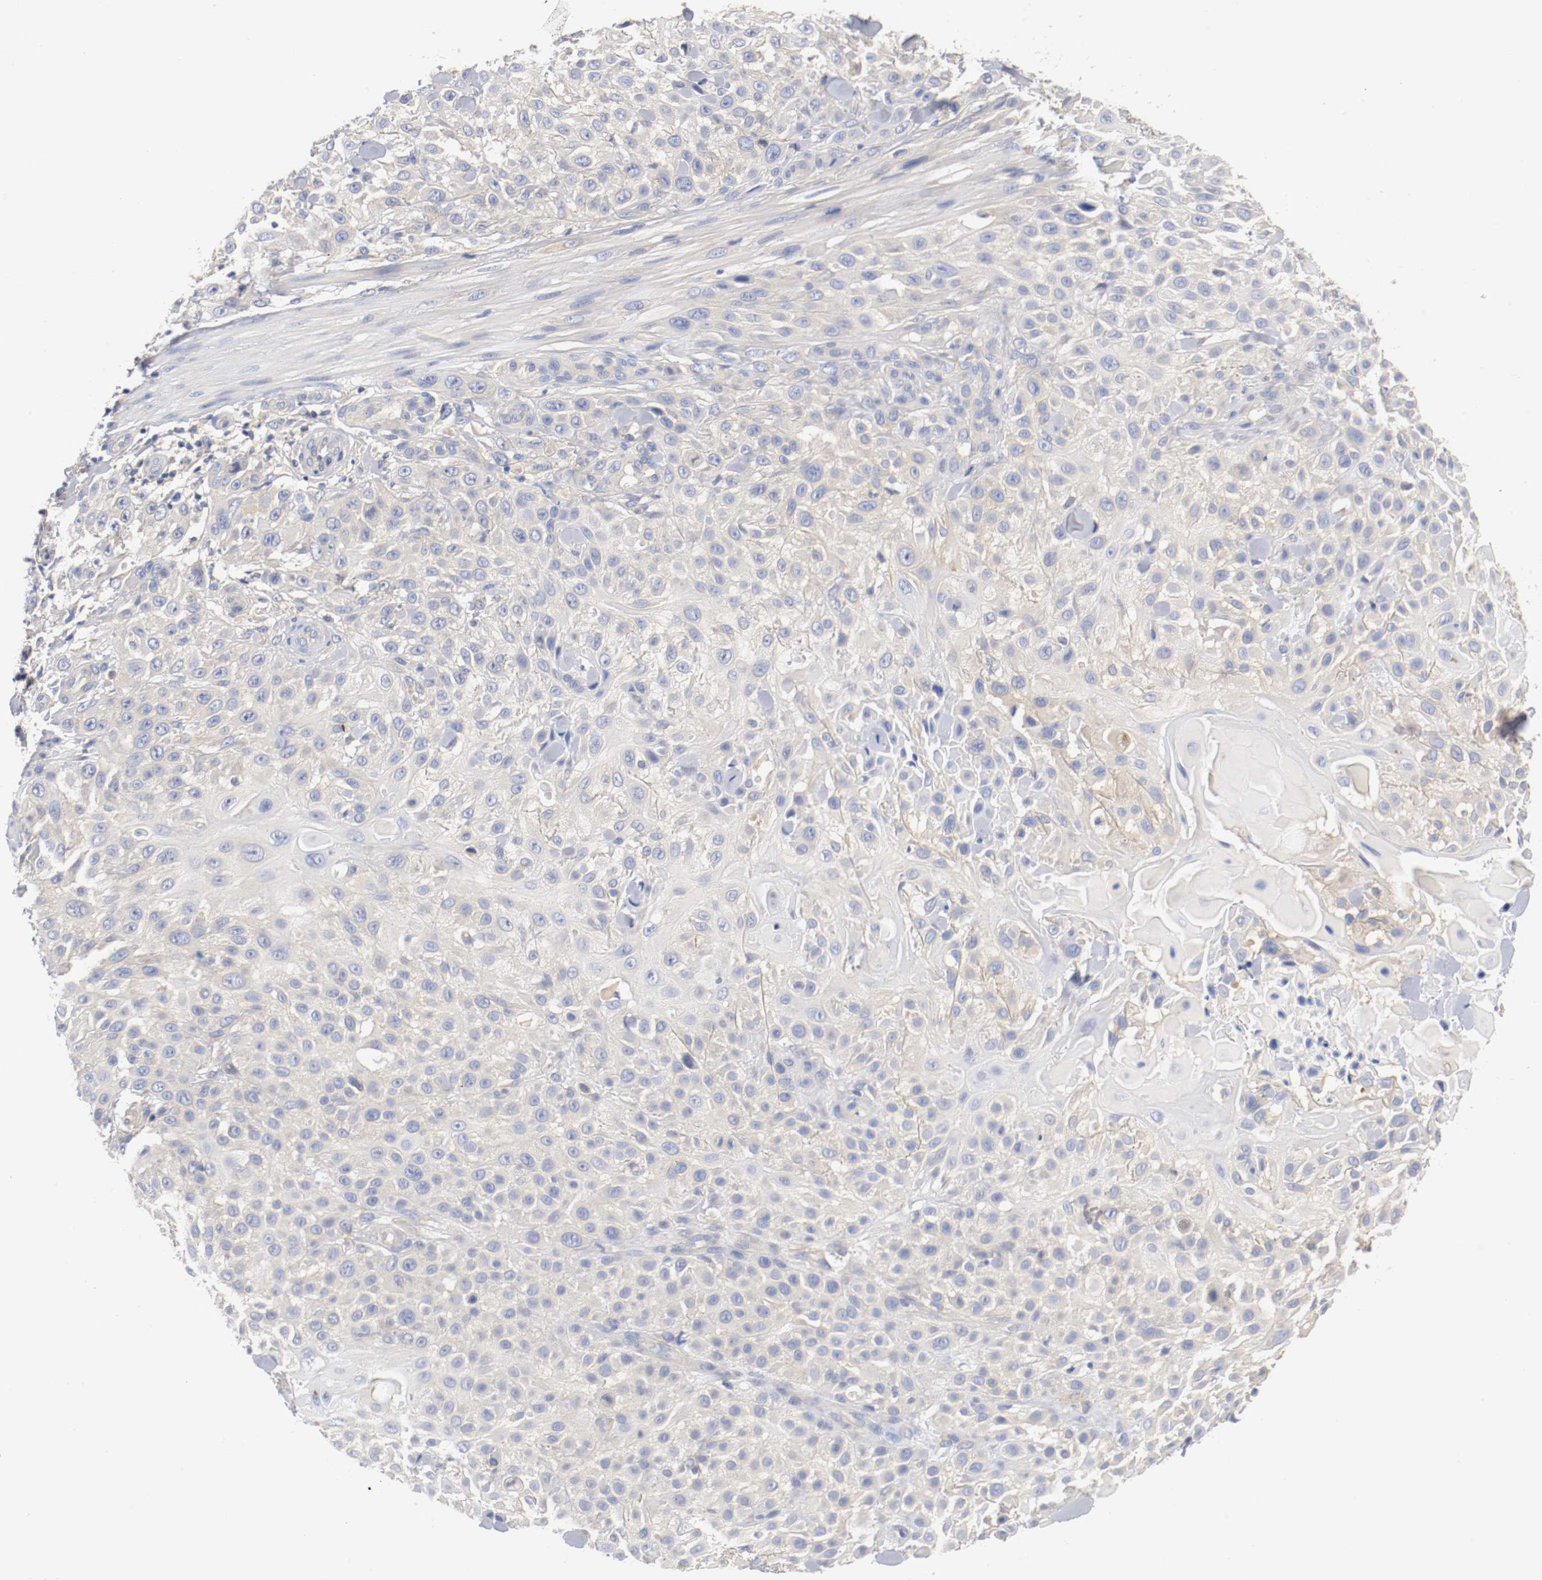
{"staining": {"intensity": "weak", "quantity": "<25%", "location": "cytoplasmic/membranous"}, "tissue": "skin cancer", "cell_type": "Tumor cells", "image_type": "cancer", "snomed": [{"axis": "morphology", "description": "Squamous cell carcinoma, NOS"}, {"axis": "topography", "description": "Skin"}], "caption": "Skin cancer was stained to show a protein in brown. There is no significant staining in tumor cells.", "gene": "HGS", "patient": {"sex": "female", "age": 42}}